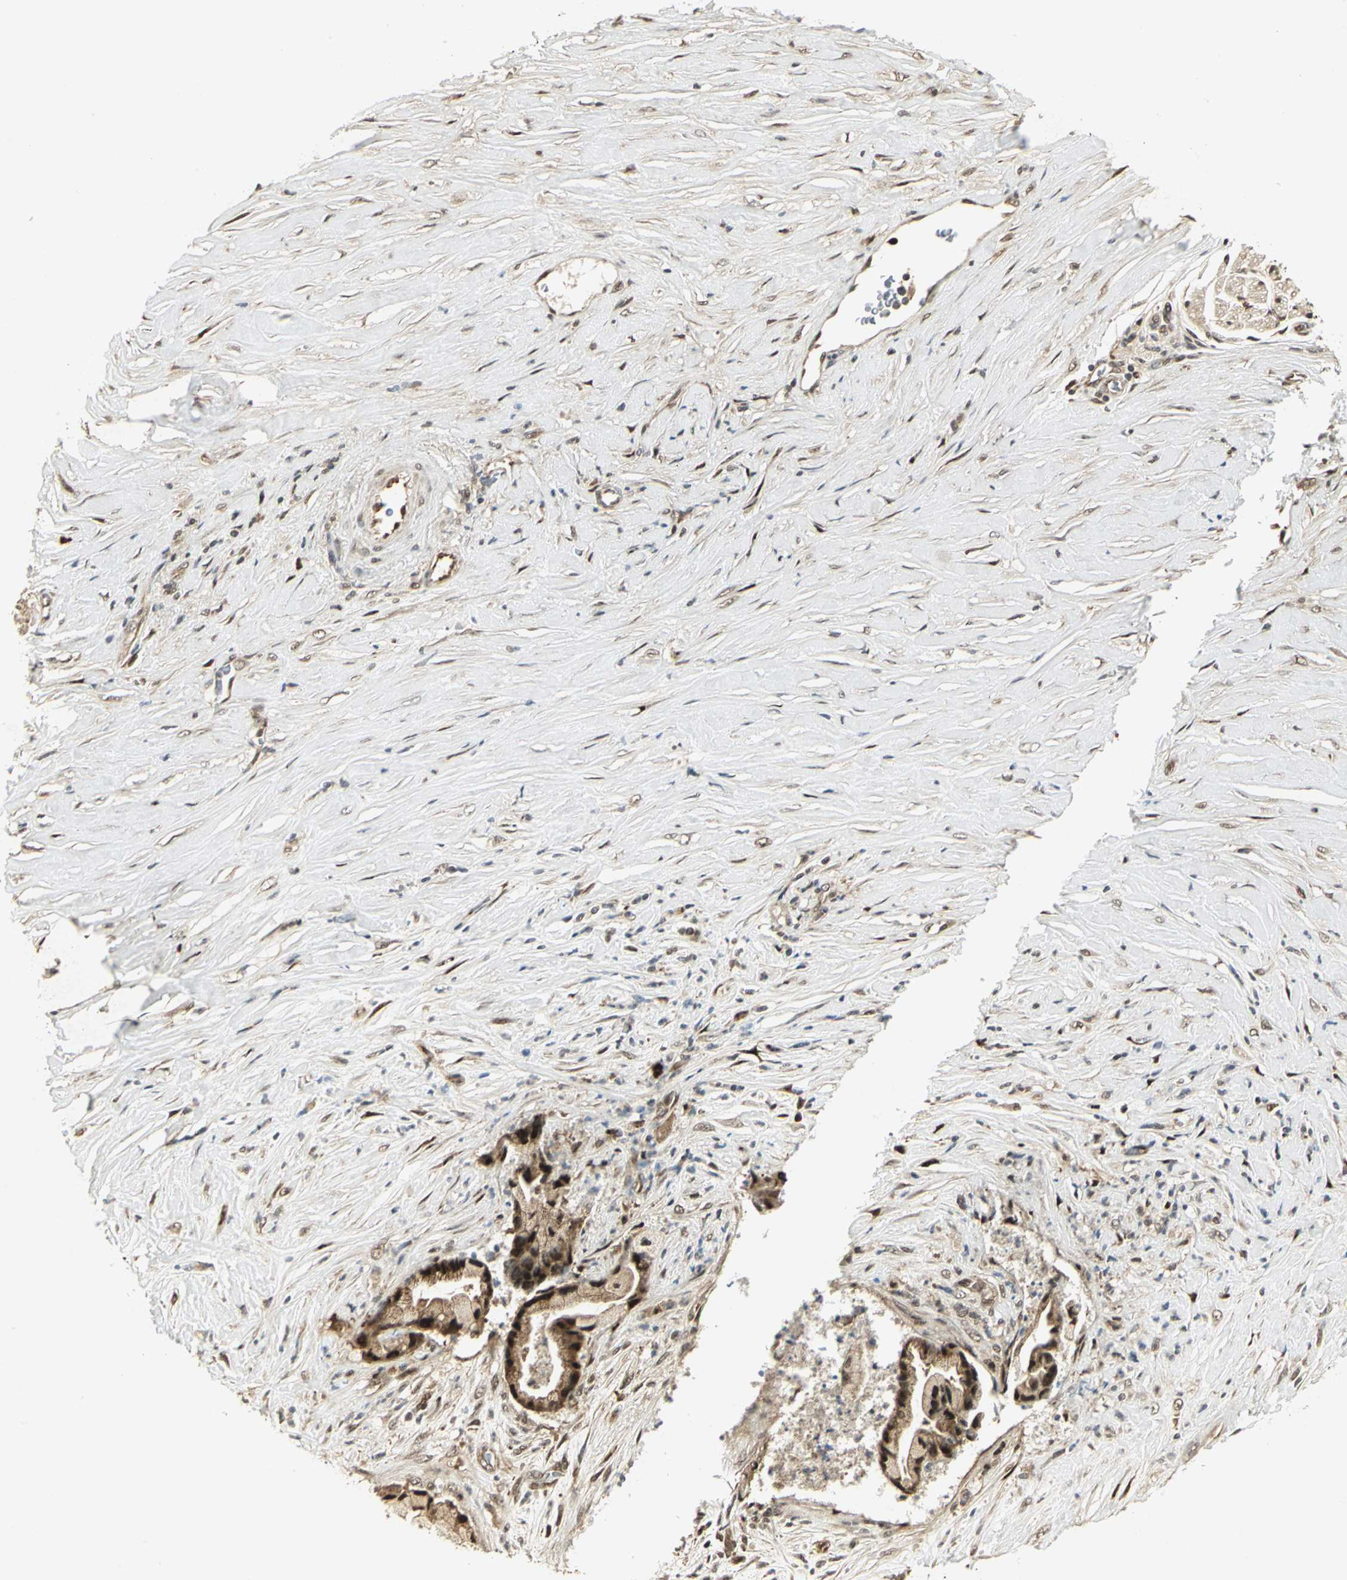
{"staining": {"intensity": "strong", "quantity": ">75%", "location": "cytoplasmic/membranous,nuclear"}, "tissue": "pancreatic cancer", "cell_type": "Tumor cells", "image_type": "cancer", "snomed": [{"axis": "morphology", "description": "Adenocarcinoma, NOS"}, {"axis": "topography", "description": "Pancreas"}], "caption": "Immunohistochemical staining of human pancreatic cancer exhibits strong cytoplasmic/membranous and nuclear protein positivity in approximately >75% of tumor cells. (Brightfield microscopy of DAB IHC at high magnification).", "gene": "PSMC4", "patient": {"sex": "female", "age": 59}}